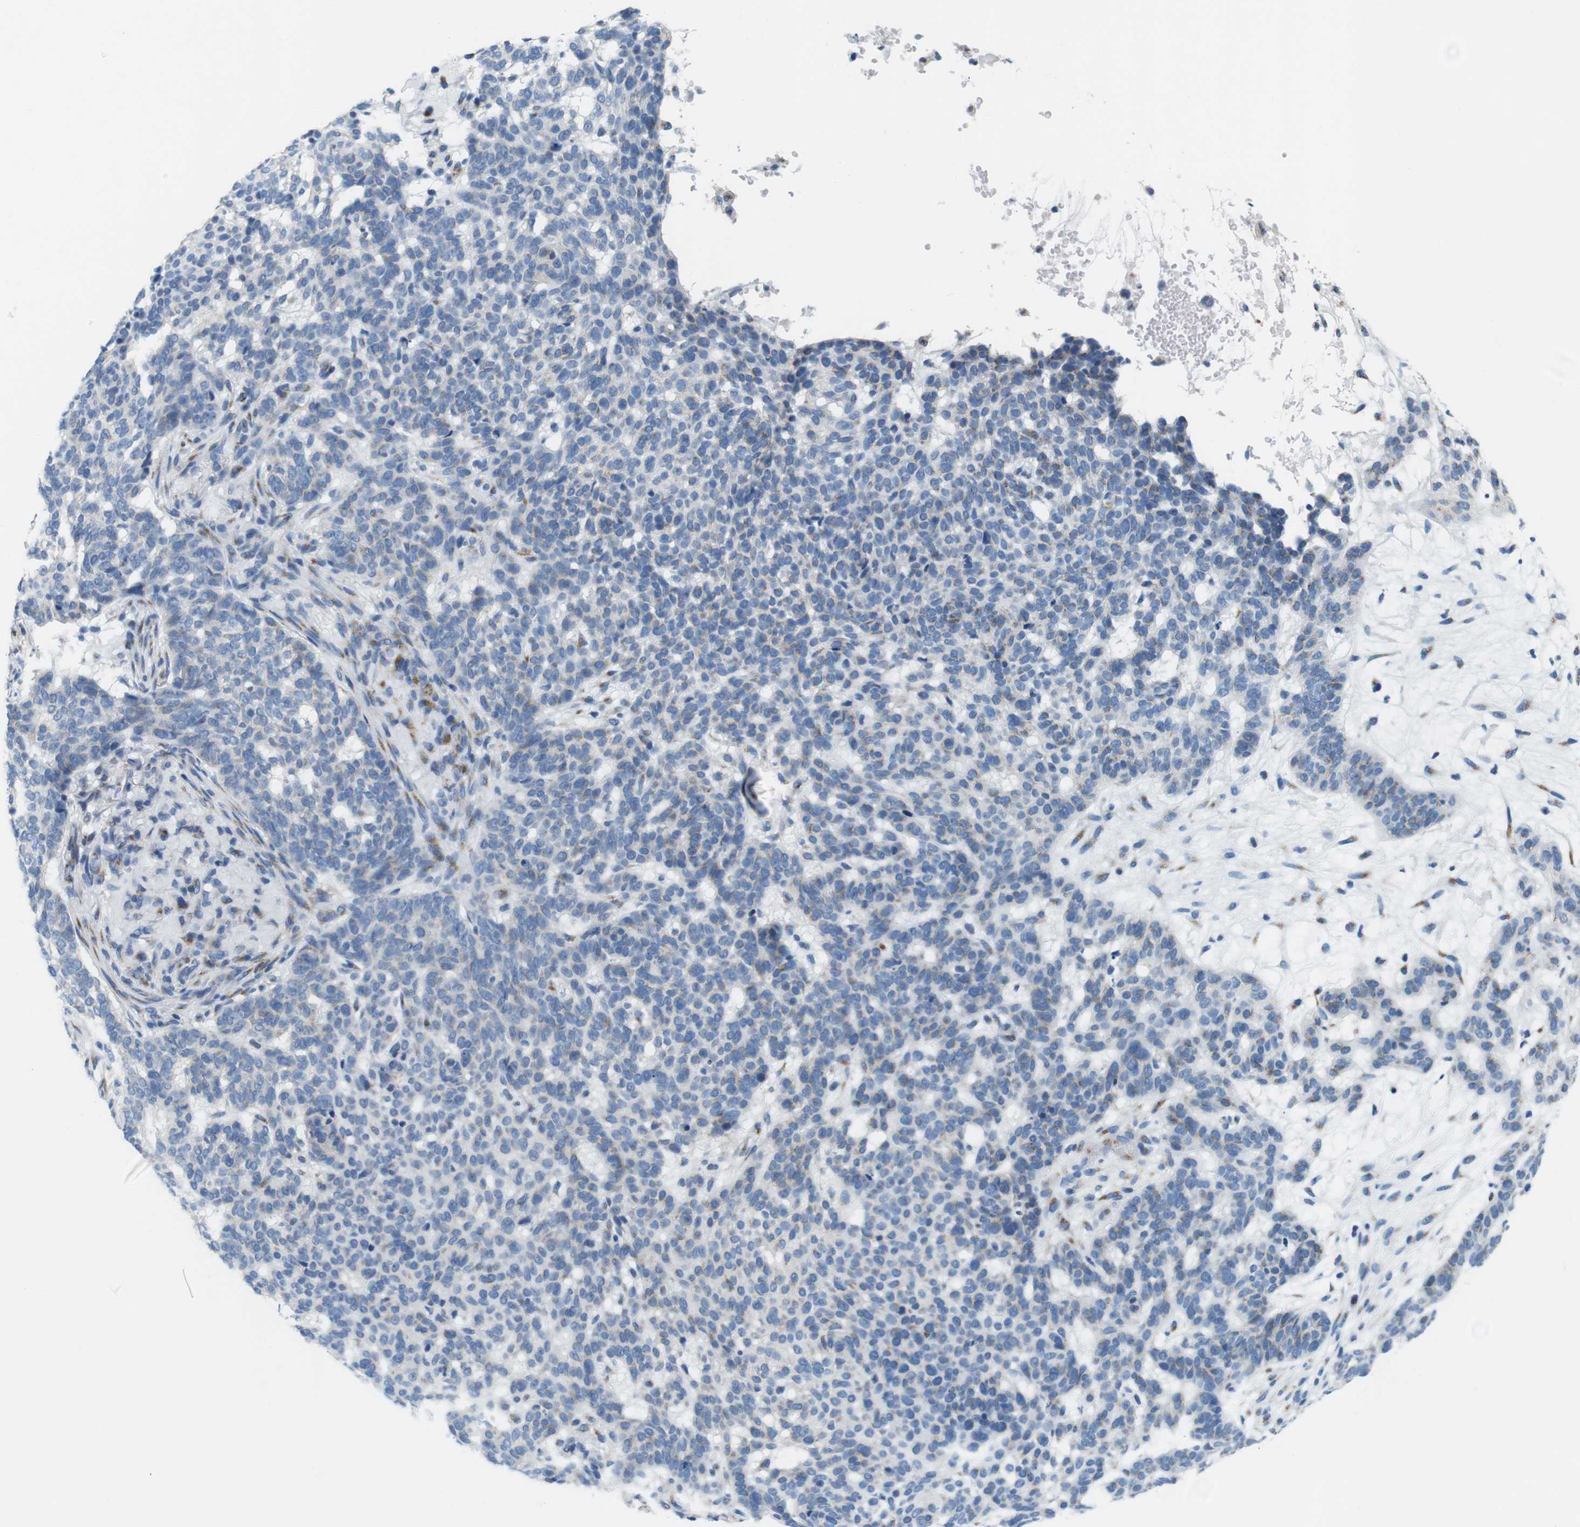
{"staining": {"intensity": "weak", "quantity": "<25%", "location": "cytoplasmic/membranous"}, "tissue": "skin cancer", "cell_type": "Tumor cells", "image_type": "cancer", "snomed": [{"axis": "morphology", "description": "Basal cell carcinoma"}, {"axis": "topography", "description": "Skin"}], "caption": "This is an immunohistochemistry photomicrograph of human skin basal cell carcinoma. There is no positivity in tumor cells.", "gene": "GOLGA2", "patient": {"sex": "male", "age": 85}}